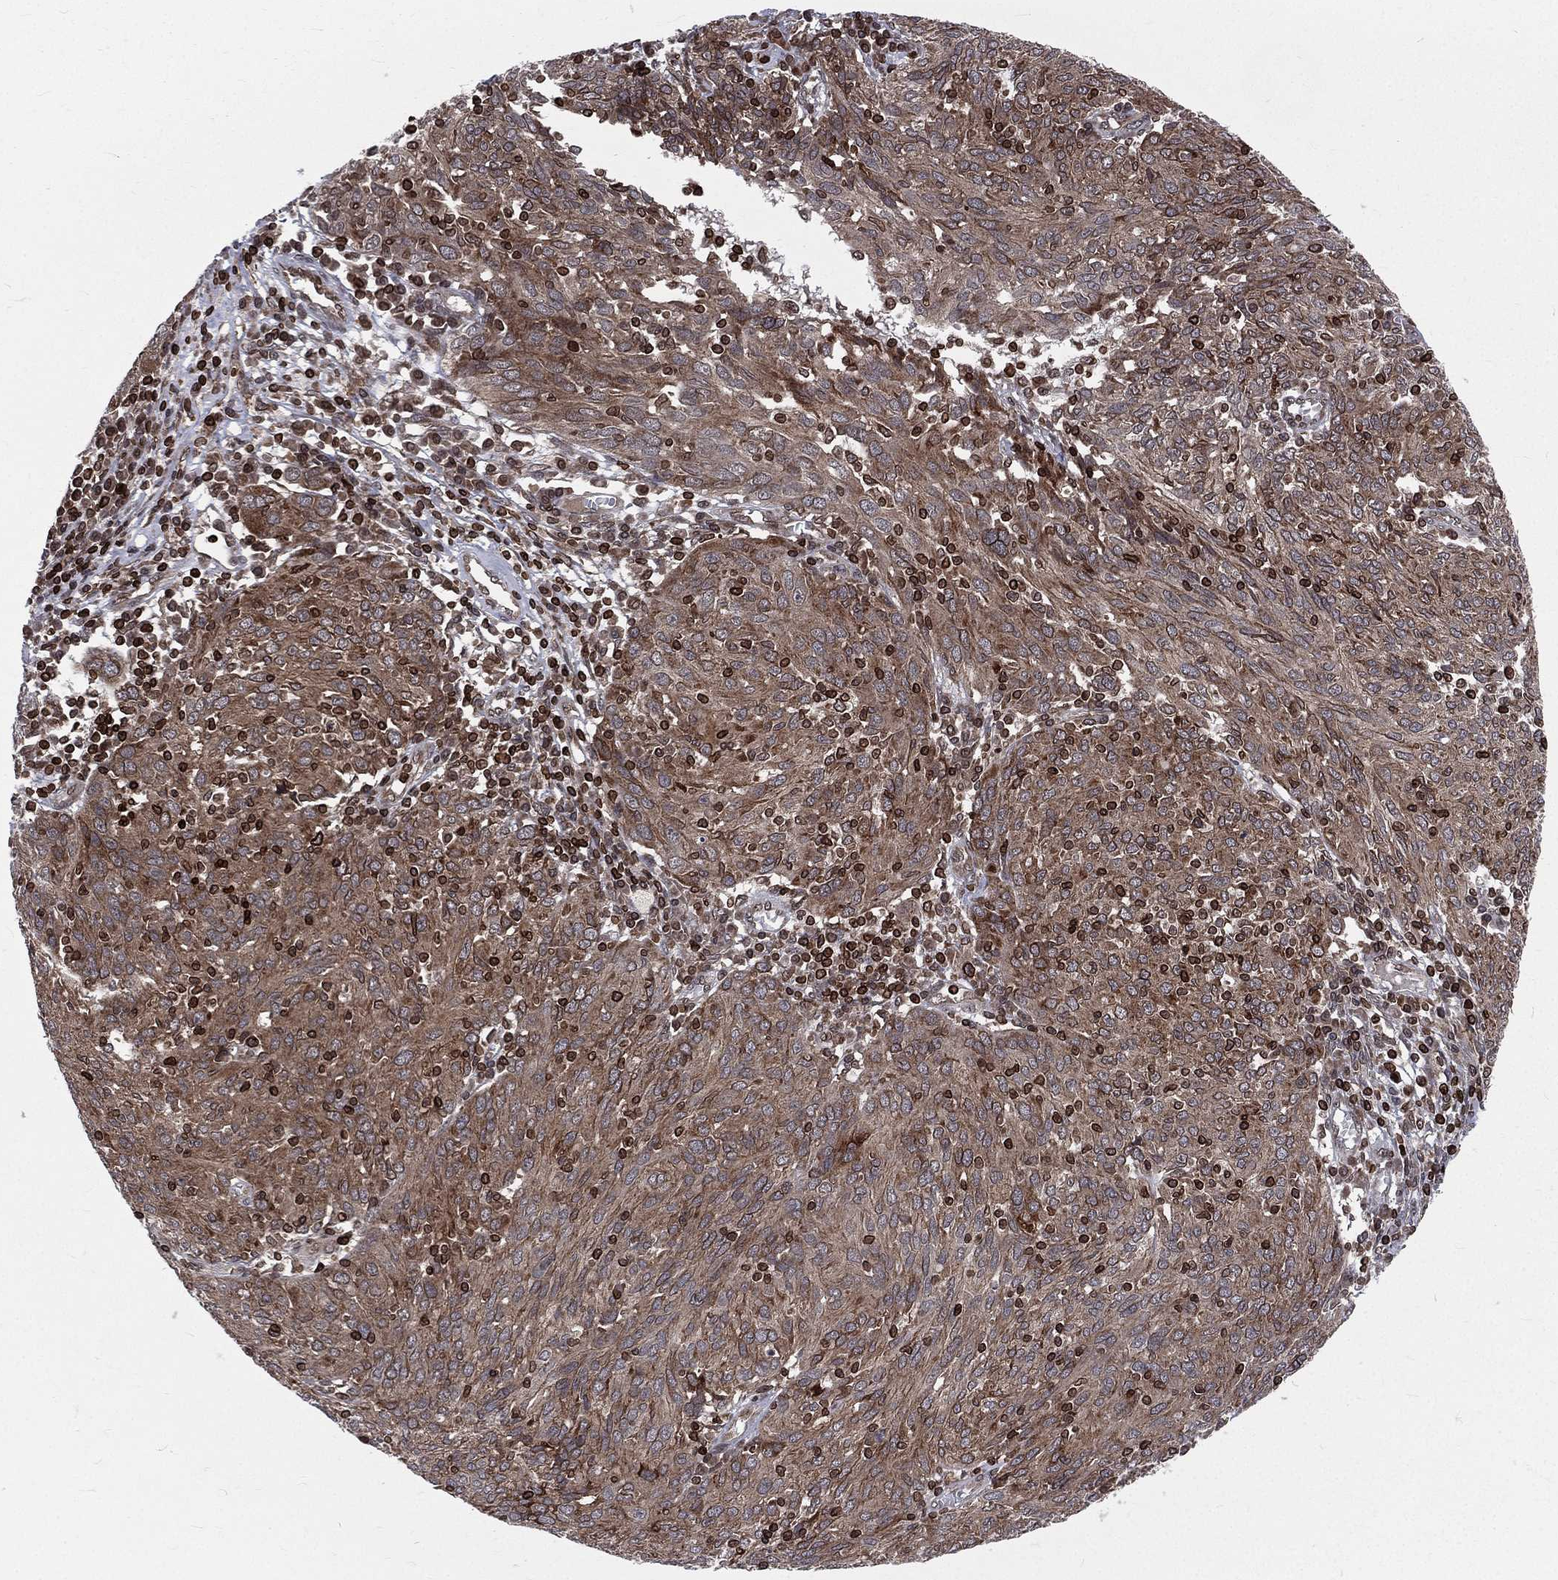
{"staining": {"intensity": "negative", "quantity": "none", "location": "none"}, "tissue": "ovarian cancer", "cell_type": "Tumor cells", "image_type": "cancer", "snomed": [{"axis": "morphology", "description": "Carcinoma, endometroid"}, {"axis": "topography", "description": "Ovary"}], "caption": "The image displays no staining of tumor cells in ovarian cancer (endometroid carcinoma).", "gene": "LBR", "patient": {"sex": "female", "age": 50}}